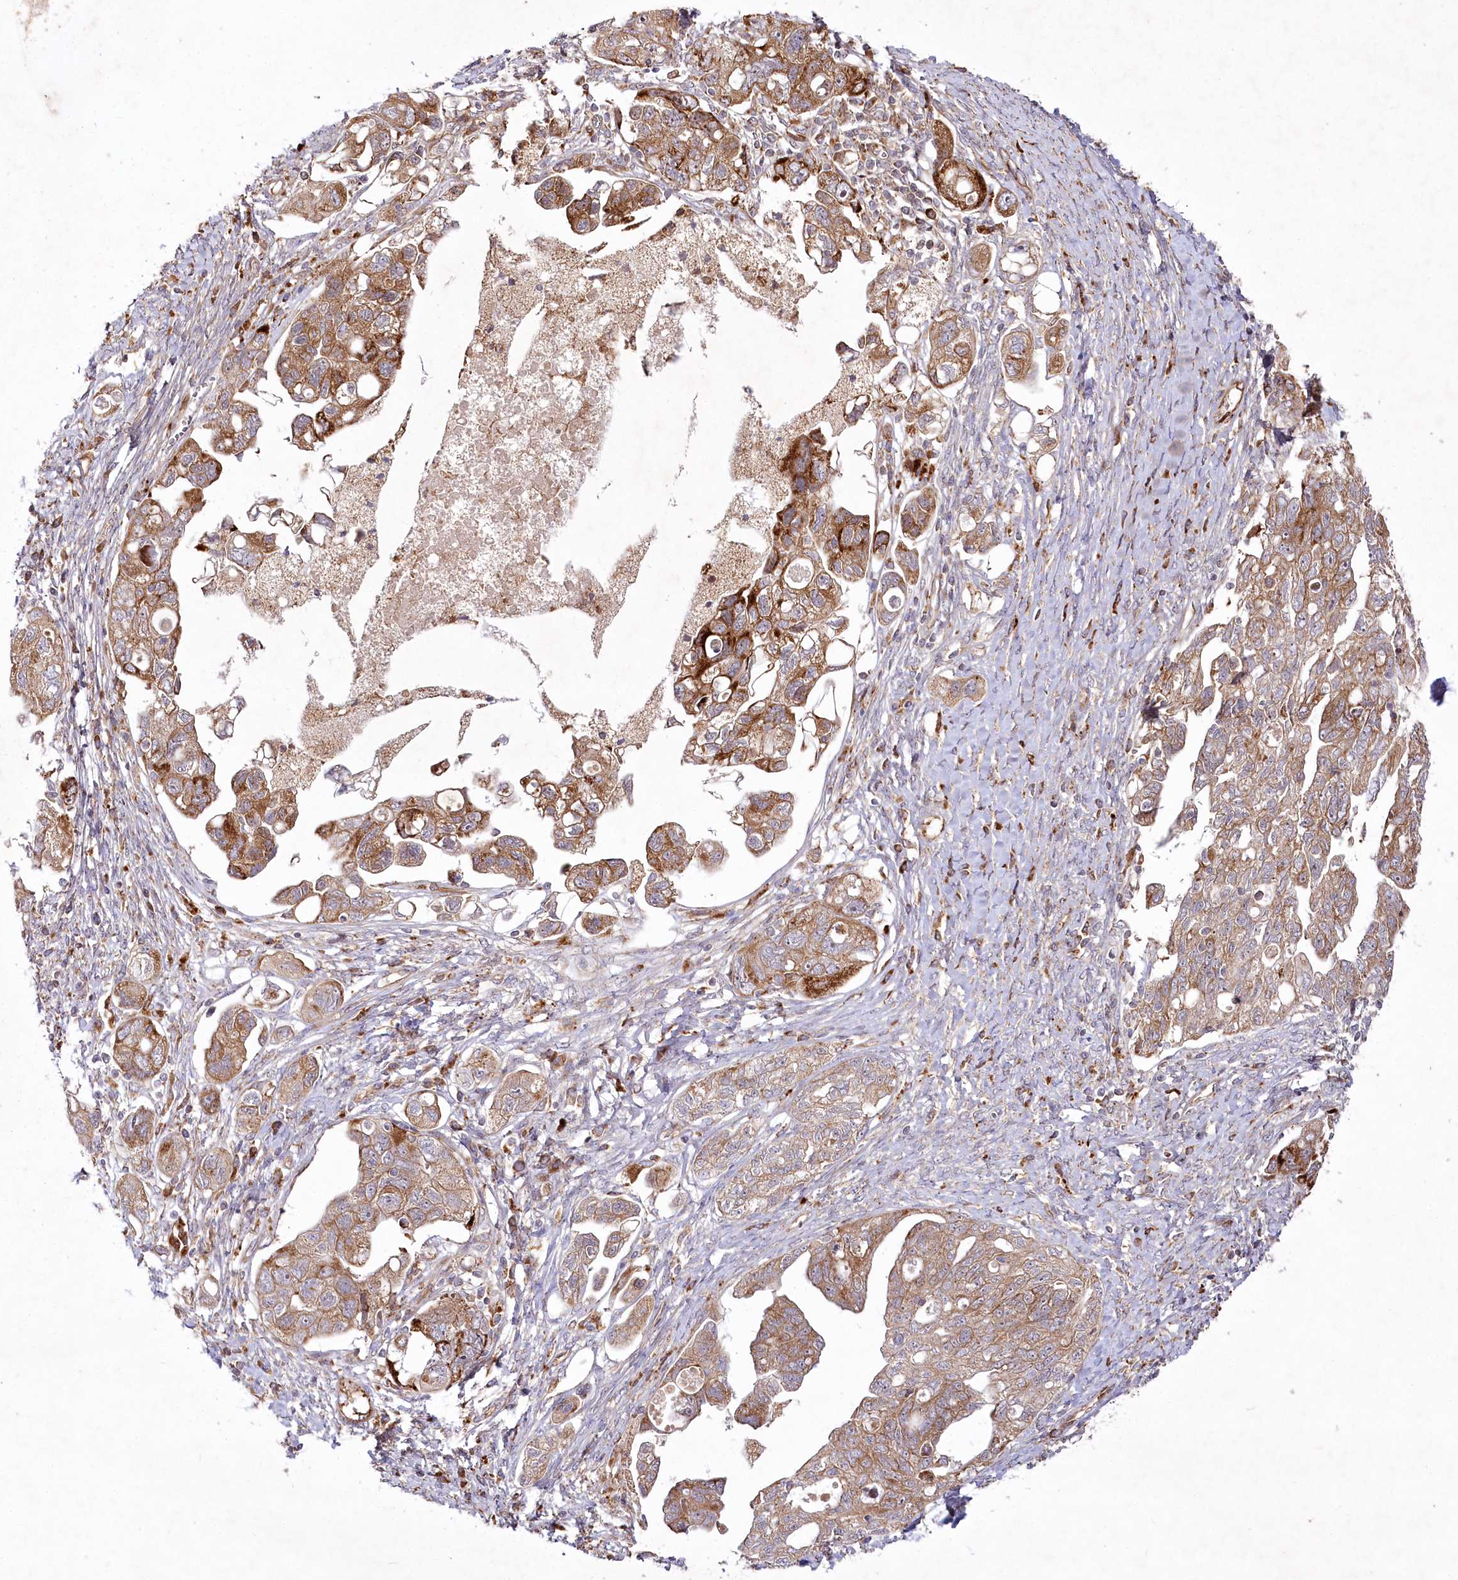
{"staining": {"intensity": "moderate", "quantity": ">75%", "location": "cytoplasmic/membranous"}, "tissue": "ovarian cancer", "cell_type": "Tumor cells", "image_type": "cancer", "snomed": [{"axis": "morphology", "description": "Carcinoma, NOS"}, {"axis": "morphology", "description": "Cystadenocarcinoma, serous, NOS"}, {"axis": "topography", "description": "Ovary"}], "caption": "Ovarian serous cystadenocarcinoma stained with a brown dye shows moderate cytoplasmic/membranous positive expression in approximately >75% of tumor cells.", "gene": "PSTK", "patient": {"sex": "female", "age": 69}}